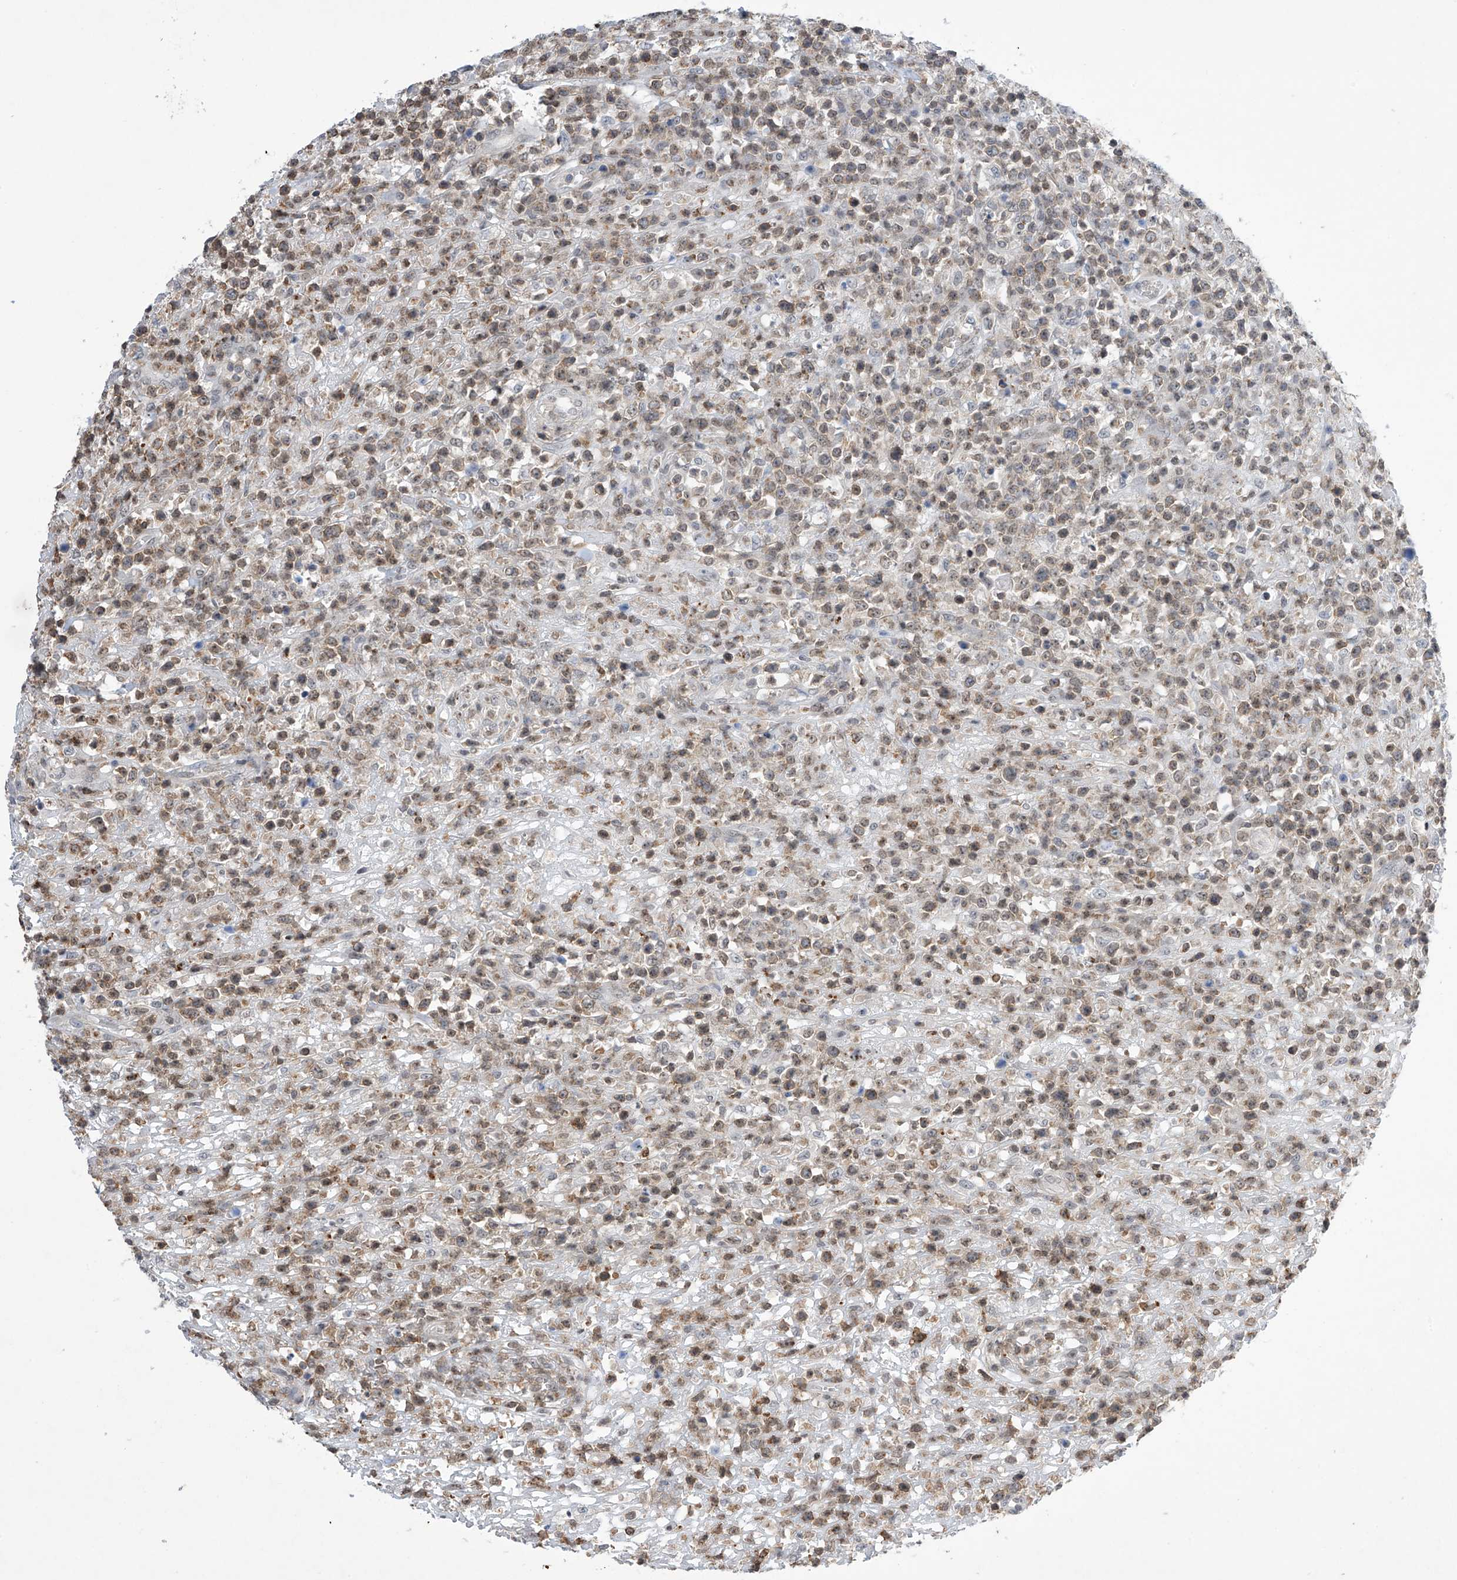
{"staining": {"intensity": "weak", "quantity": "25%-75%", "location": "cytoplasmic/membranous"}, "tissue": "lymphoma", "cell_type": "Tumor cells", "image_type": "cancer", "snomed": [{"axis": "morphology", "description": "Malignant lymphoma, non-Hodgkin's type, High grade"}, {"axis": "topography", "description": "Colon"}], "caption": "DAB (3,3'-diaminobenzidine) immunohistochemical staining of lymphoma displays weak cytoplasmic/membranous protein positivity in approximately 25%-75% of tumor cells.", "gene": "MSL3", "patient": {"sex": "female", "age": 53}}